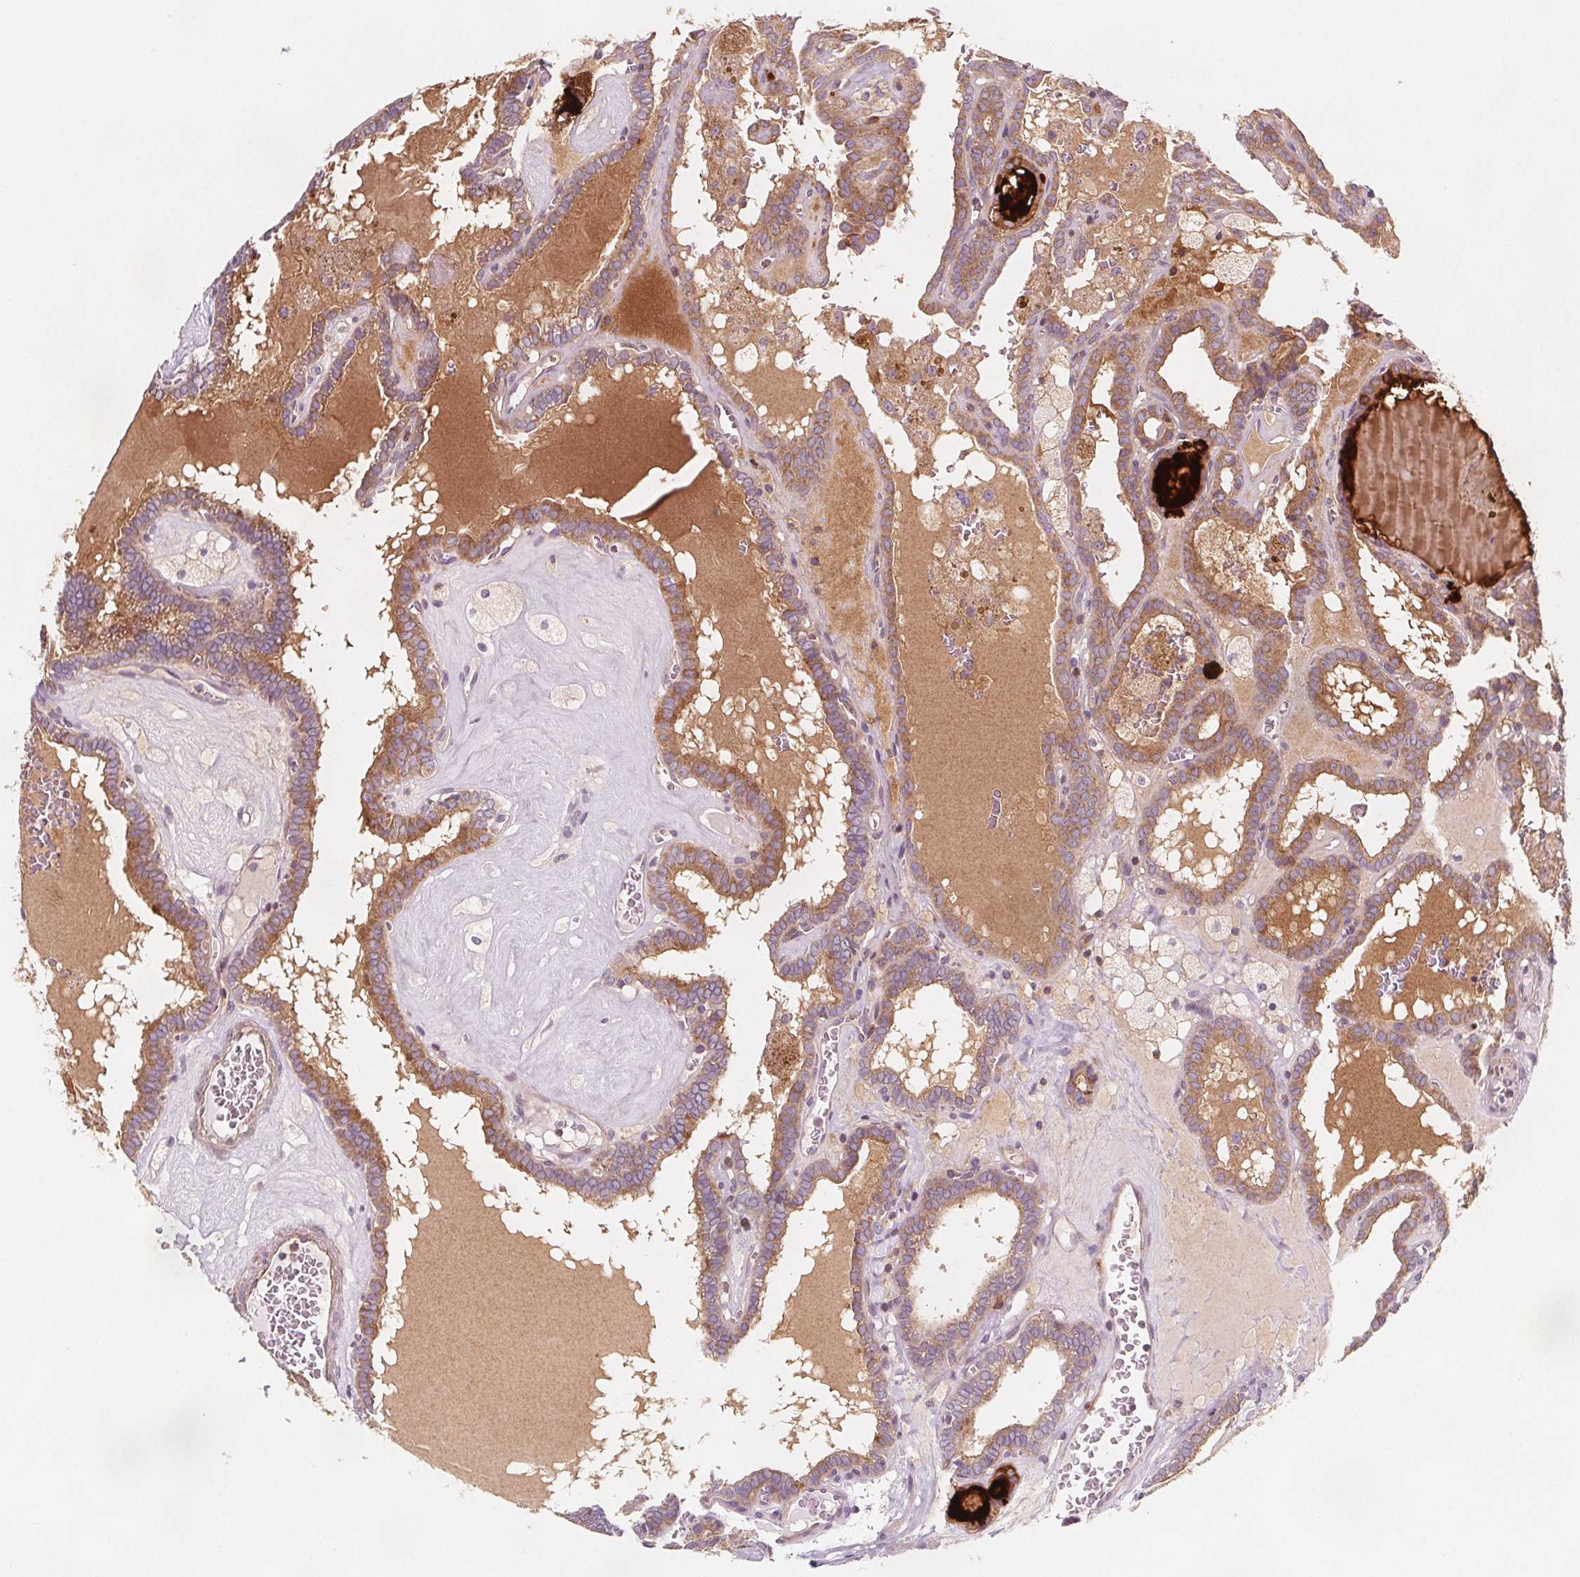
{"staining": {"intensity": "moderate", "quantity": ">75%", "location": "cytoplasmic/membranous"}, "tissue": "thyroid cancer", "cell_type": "Tumor cells", "image_type": "cancer", "snomed": [{"axis": "morphology", "description": "Papillary adenocarcinoma, NOS"}, {"axis": "topography", "description": "Thyroid gland"}], "caption": "Moderate cytoplasmic/membranous staining is identified in about >75% of tumor cells in thyroid cancer.", "gene": "ADAM33", "patient": {"sex": "female", "age": 39}}